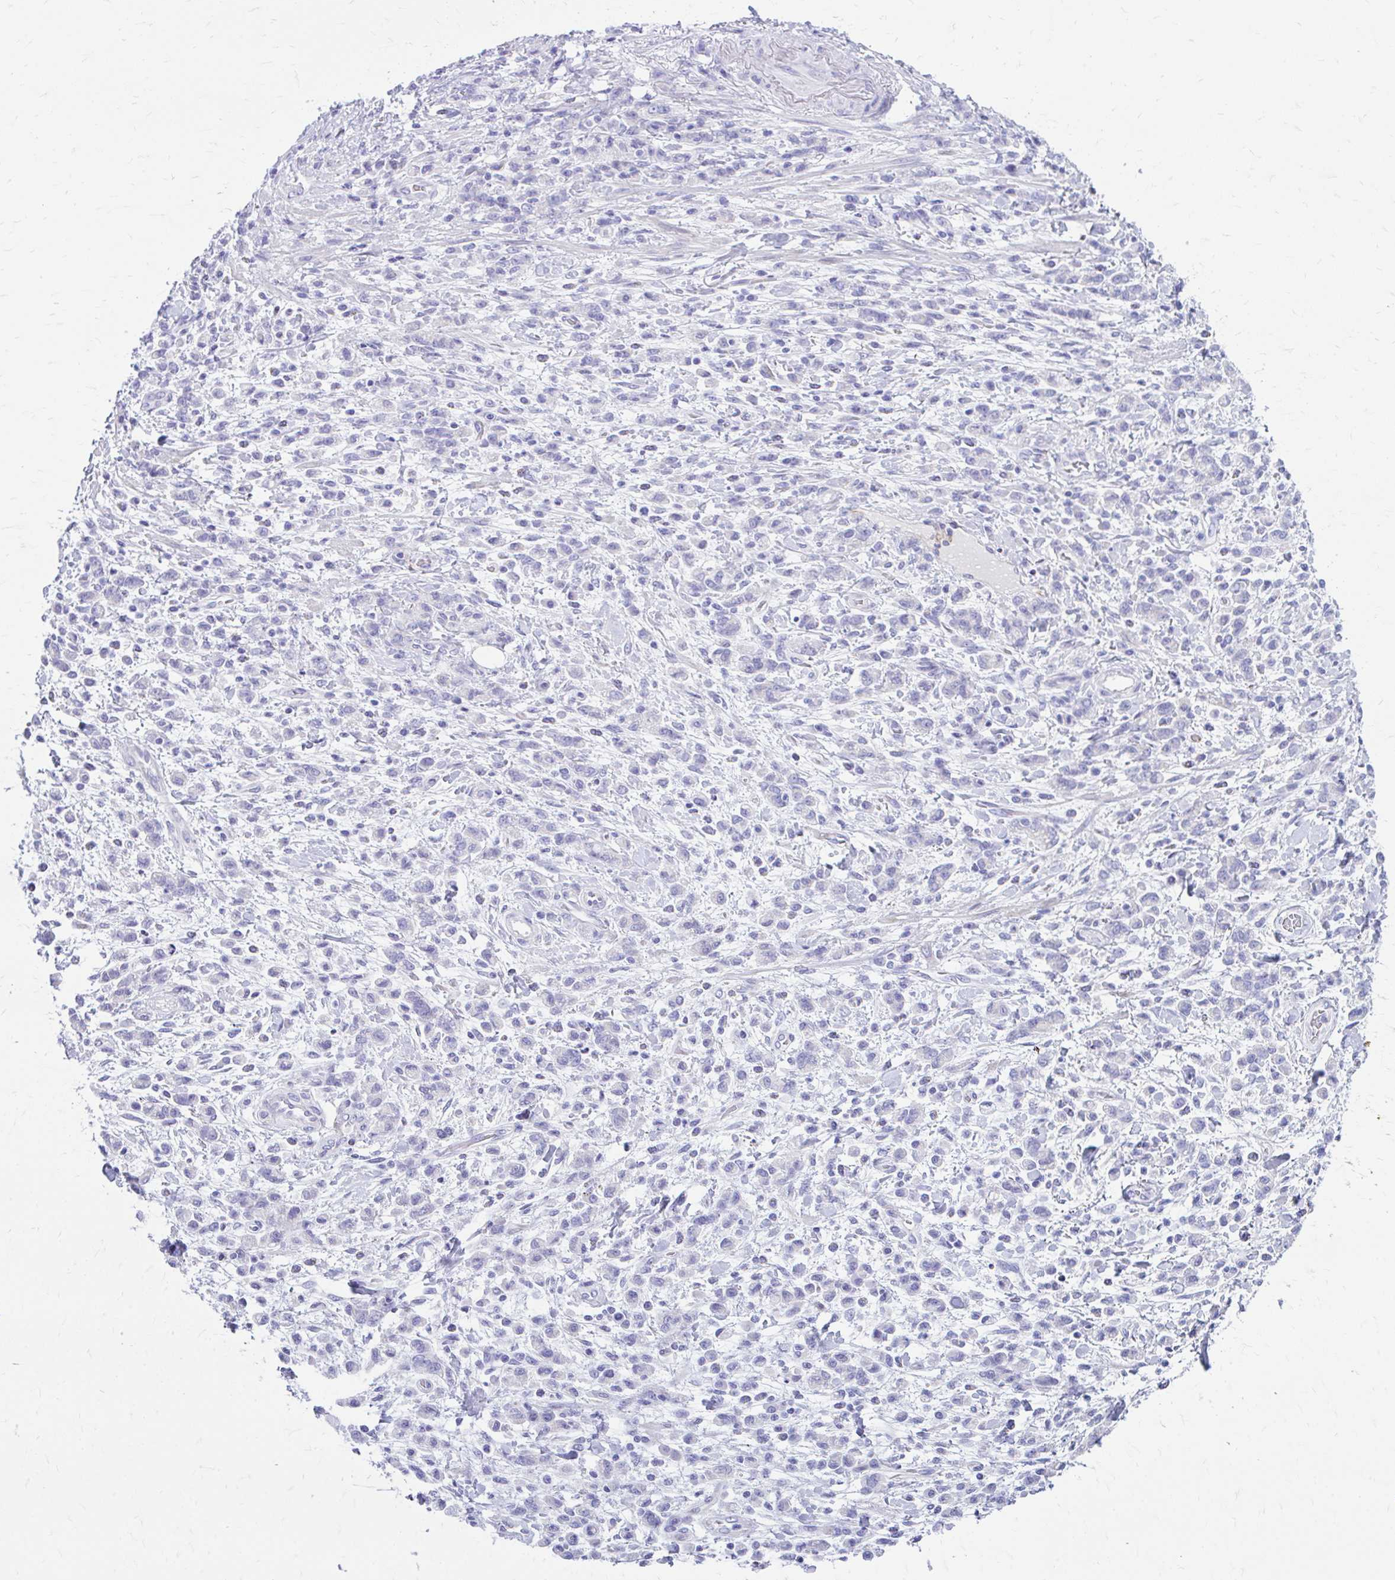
{"staining": {"intensity": "negative", "quantity": "none", "location": "none"}, "tissue": "stomach cancer", "cell_type": "Tumor cells", "image_type": "cancer", "snomed": [{"axis": "morphology", "description": "Adenocarcinoma, NOS"}, {"axis": "topography", "description": "Stomach"}], "caption": "Adenocarcinoma (stomach) was stained to show a protein in brown. There is no significant positivity in tumor cells.", "gene": "KRIT1", "patient": {"sex": "male", "age": 77}}